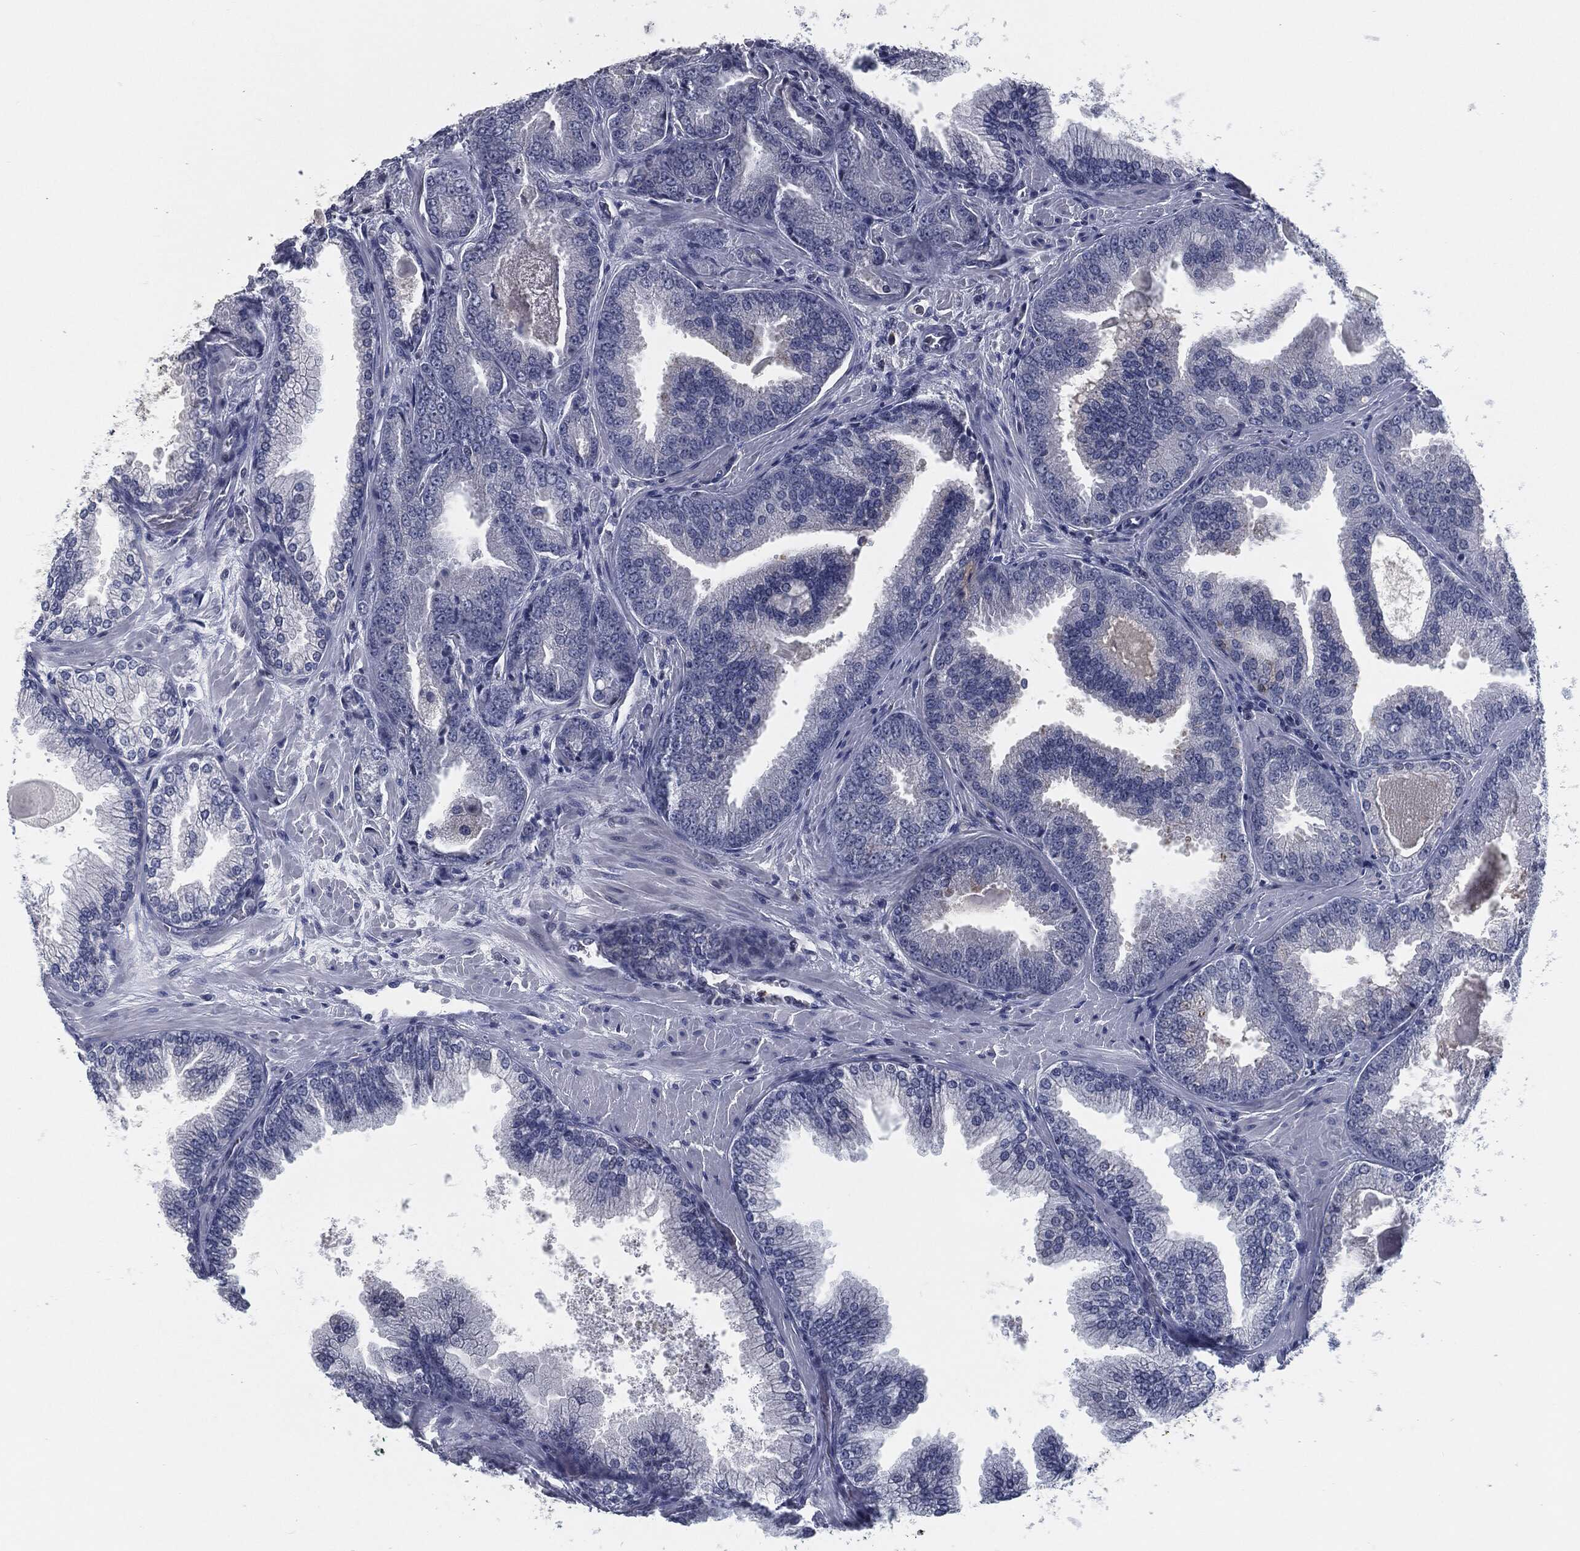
{"staining": {"intensity": "negative", "quantity": "none", "location": "none"}, "tissue": "prostate cancer", "cell_type": "Tumor cells", "image_type": "cancer", "snomed": [{"axis": "morphology", "description": "Adenocarcinoma, Low grade"}, {"axis": "topography", "description": "Prostate"}], "caption": "Immunohistochemistry (IHC) of human prostate cancer (adenocarcinoma (low-grade)) displays no staining in tumor cells.", "gene": "PROM1", "patient": {"sex": "male", "age": 72}}